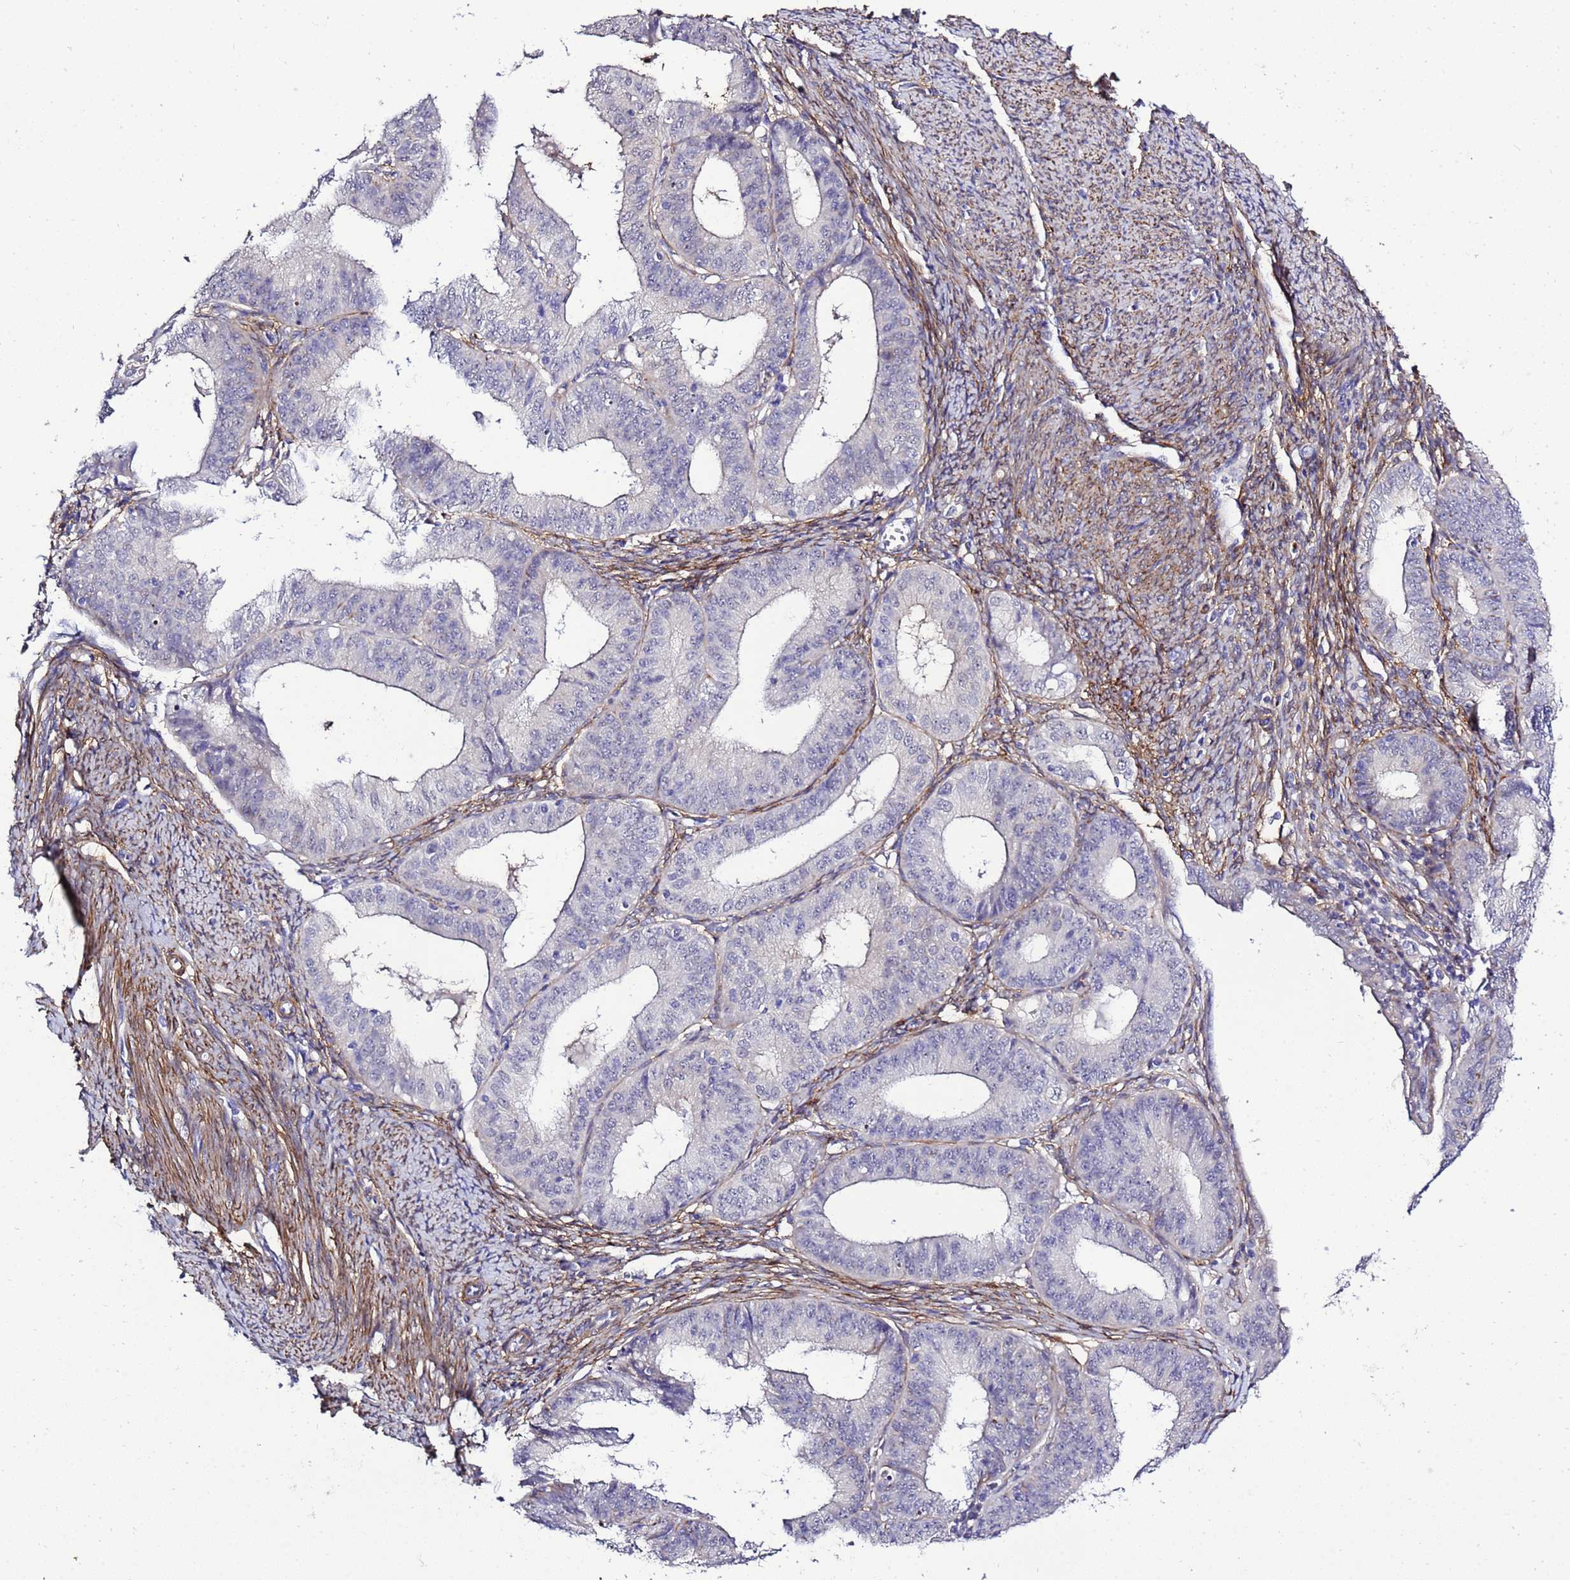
{"staining": {"intensity": "negative", "quantity": "none", "location": "none"}, "tissue": "endometrial cancer", "cell_type": "Tumor cells", "image_type": "cancer", "snomed": [{"axis": "morphology", "description": "Adenocarcinoma, NOS"}, {"axis": "topography", "description": "Endometrium"}], "caption": "Tumor cells are negative for protein expression in human adenocarcinoma (endometrial). (DAB IHC, high magnification).", "gene": "GZF1", "patient": {"sex": "female", "age": 51}}